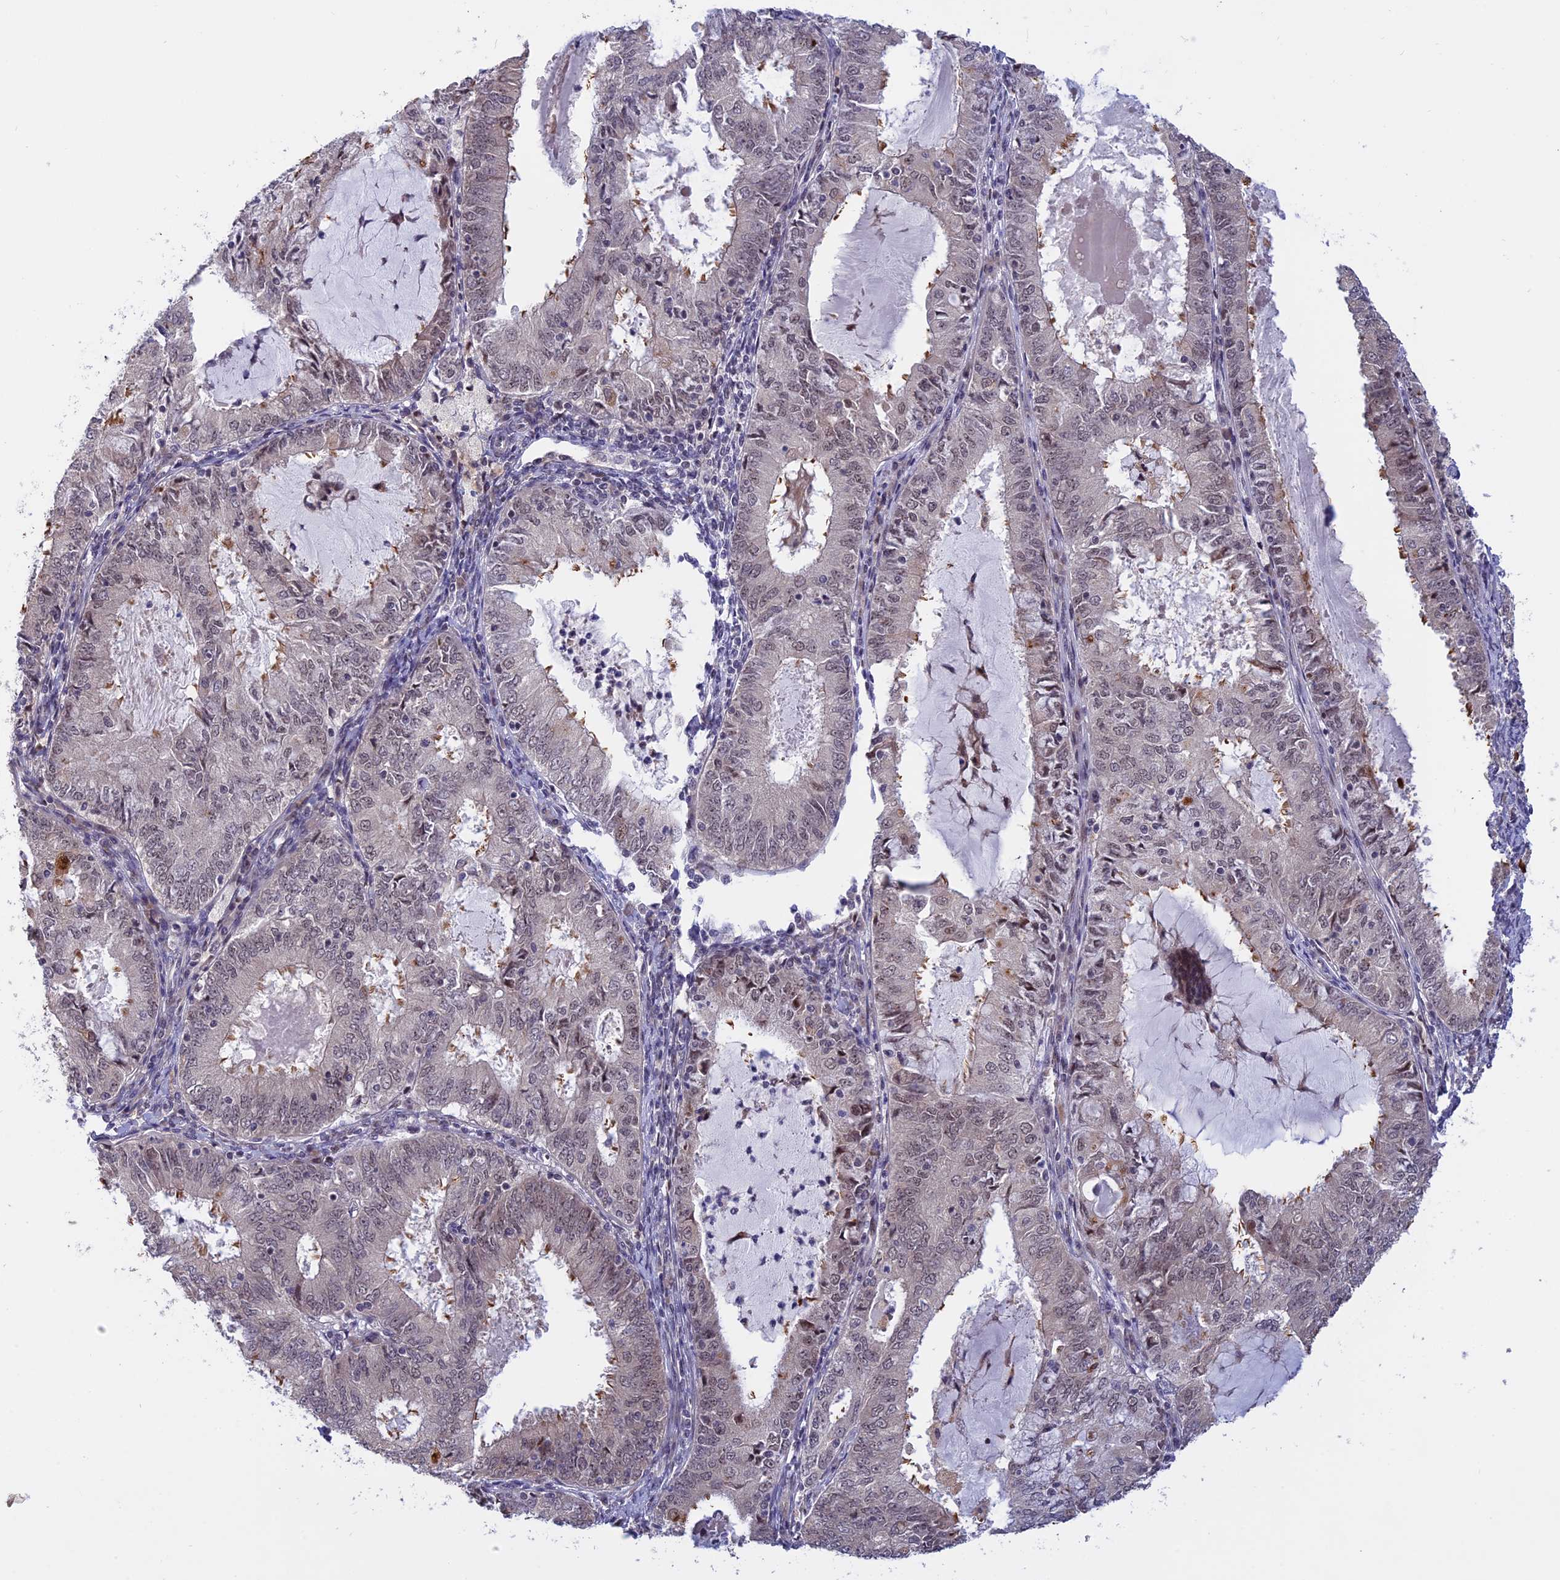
{"staining": {"intensity": "weak", "quantity": "<25%", "location": "nuclear"}, "tissue": "endometrial cancer", "cell_type": "Tumor cells", "image_type": "cancer", "snomed": [{"axis": "morphology", "description": "Adenocarcinoma, NOS"}, {"axis": "topography", "description": "Endometrium"}], "caption": "Immunohistochemistry (IHC) of endometrial adenocarcinoma displays no positivity in tumor cells. (Brightfield microscopy of DAB (3,3'-diaminobenzidine) immunohistochemistry at high magnification).", "gene": "POLR2C", "patient": {"sex": "female", "age": 57}}